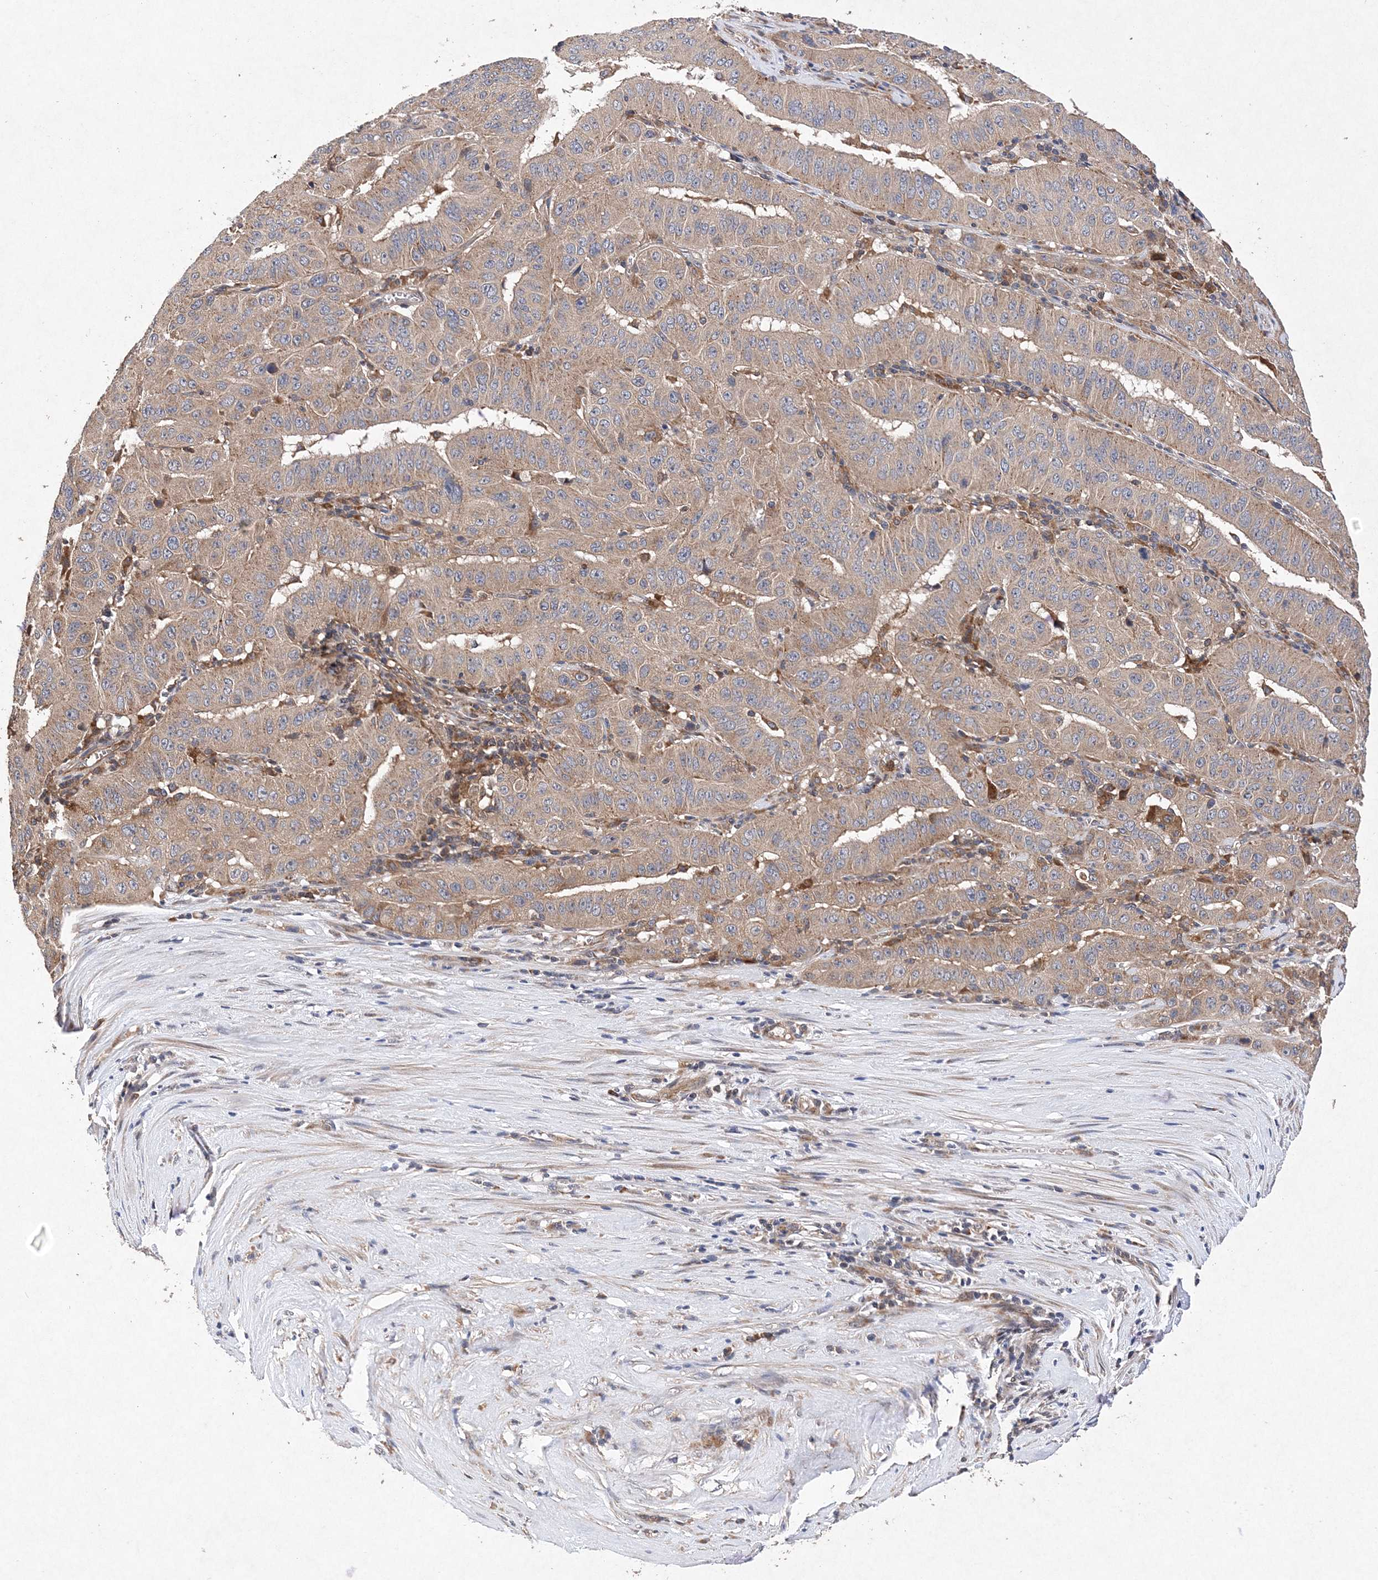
{"staining": {"intensity": "moderate", "quantity": ">75%", "location": "cytoplasmic/membranous"}, "tissue": "pancreatic cancer", "cell_type": "Tumor cells", "image_type": "cancer", "snomed": [{"axis": "morphology", "description": "Adenocarcinoma, NOS"}, {"axis": "topography", "description": "Pancreas"}], "caption": "Immunohistochemistry histopathology image of neoplastic tissue: pancreatic cancer (adenocarcinoma) stained using IHC reveals medium levels of moderate protein expression localized specifically in the cytoplasmic/membranous of tumor cells, appearing as a cytoplasmic/membranous brown color.", "gene": "PROSER1", "patient": {"sex": "male", "age": 63}}